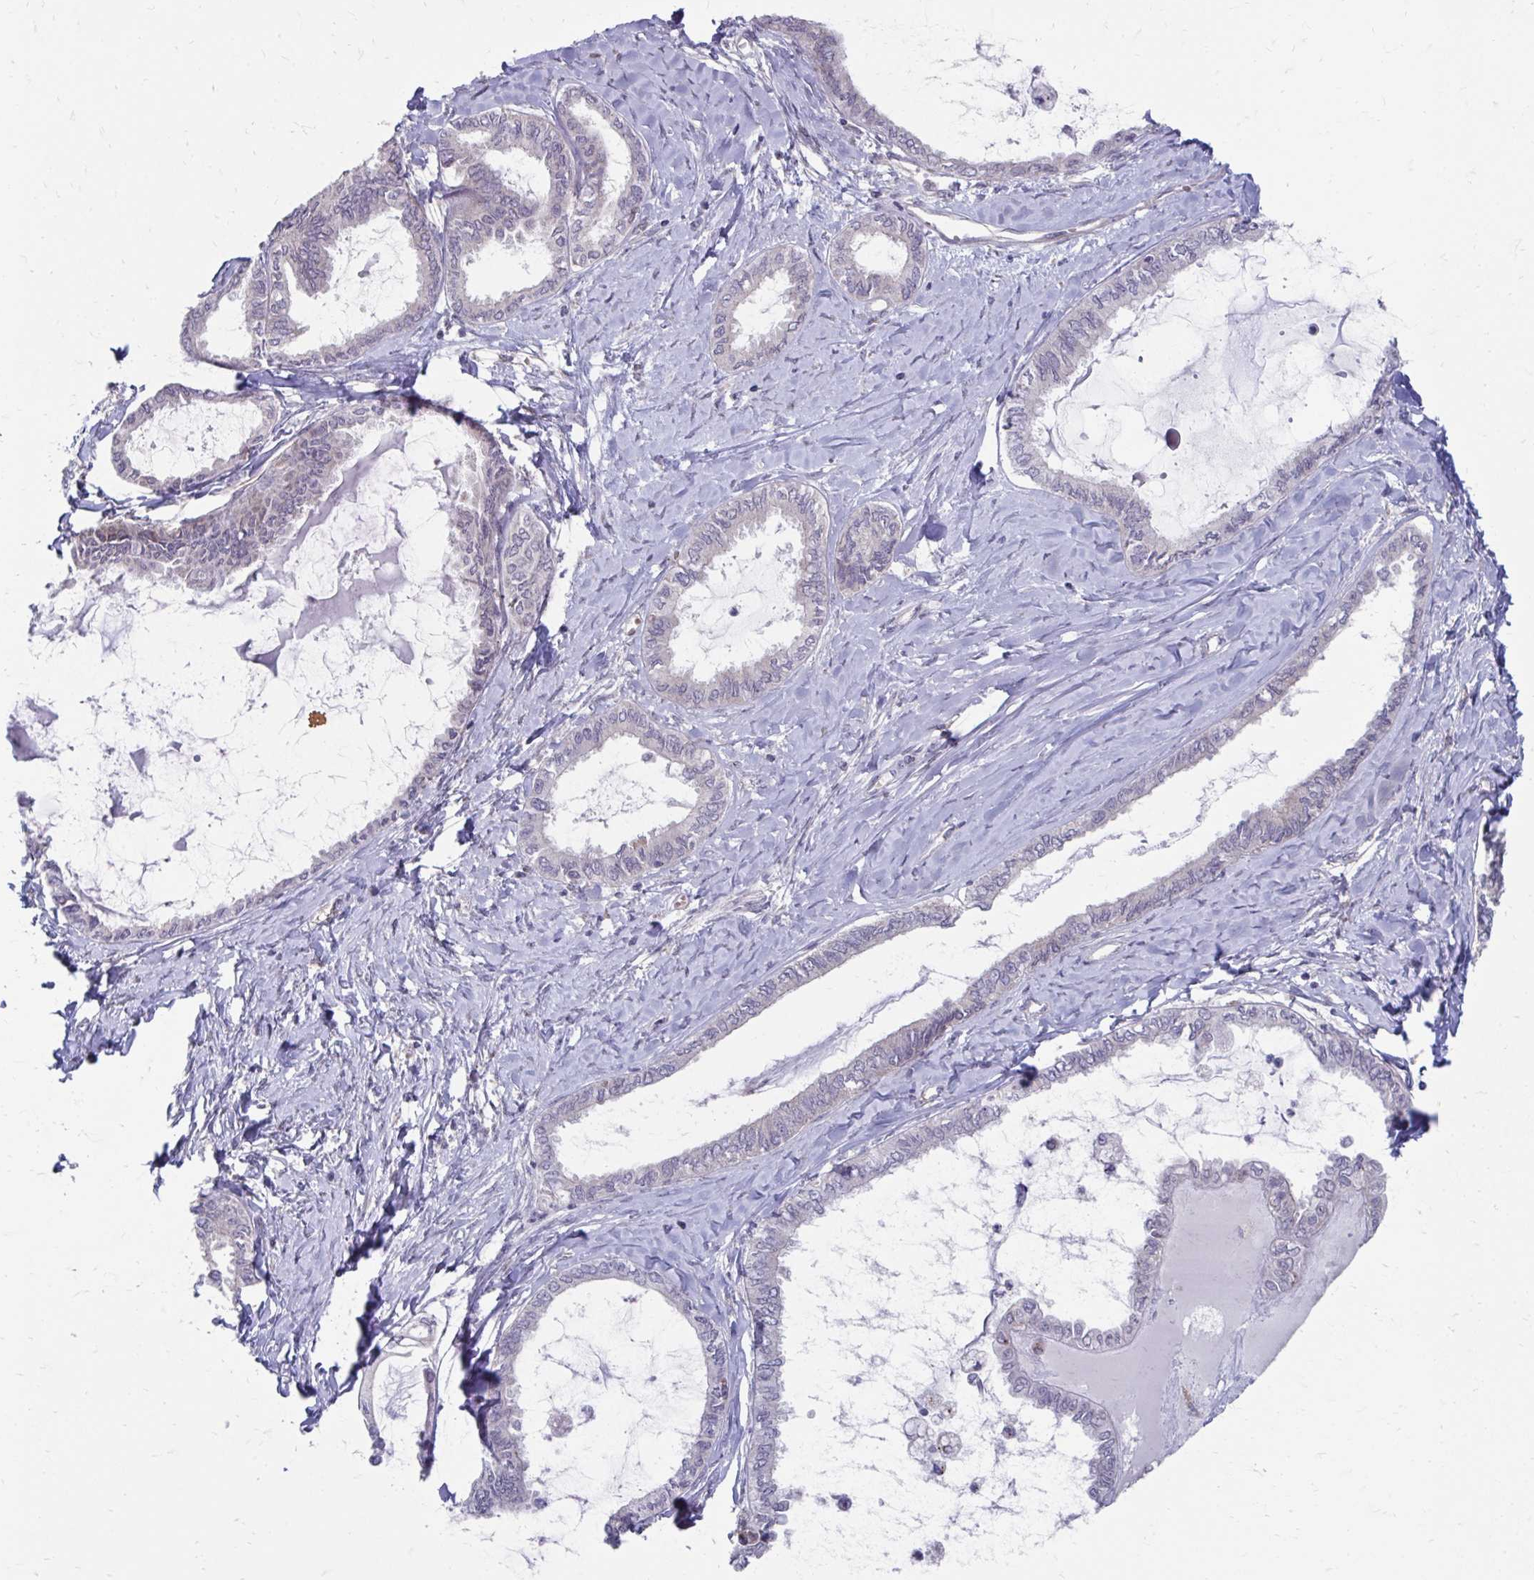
{"staining": {"intensity": "negative", "quantity": "none", "location": "none"}, "tissue": "ovarian cancer", "cell_type": "Tumor cells", "image_type": "cancer", "snomed": [{"axis": "morphology", "description": "Carcinoma, endometroid"}, {"axis": "topography", "description": "Ovary"}], "caption": "High magnification brightfield microscopy of ovarian cancer (endometroid carcinoma) stained with DAB (brown) and counterstained with hematoxylin (blue): tumor cells show no significant expression. Brightfield microscopy of immunohistochemistry (IHC) stained with DAB (3,3'-diaminobenzidine) (brown) and hematoxylin (blue), captured at high magnification.", "gene": "ITPR2", "patient": {"sex": "female", "age": 70}}